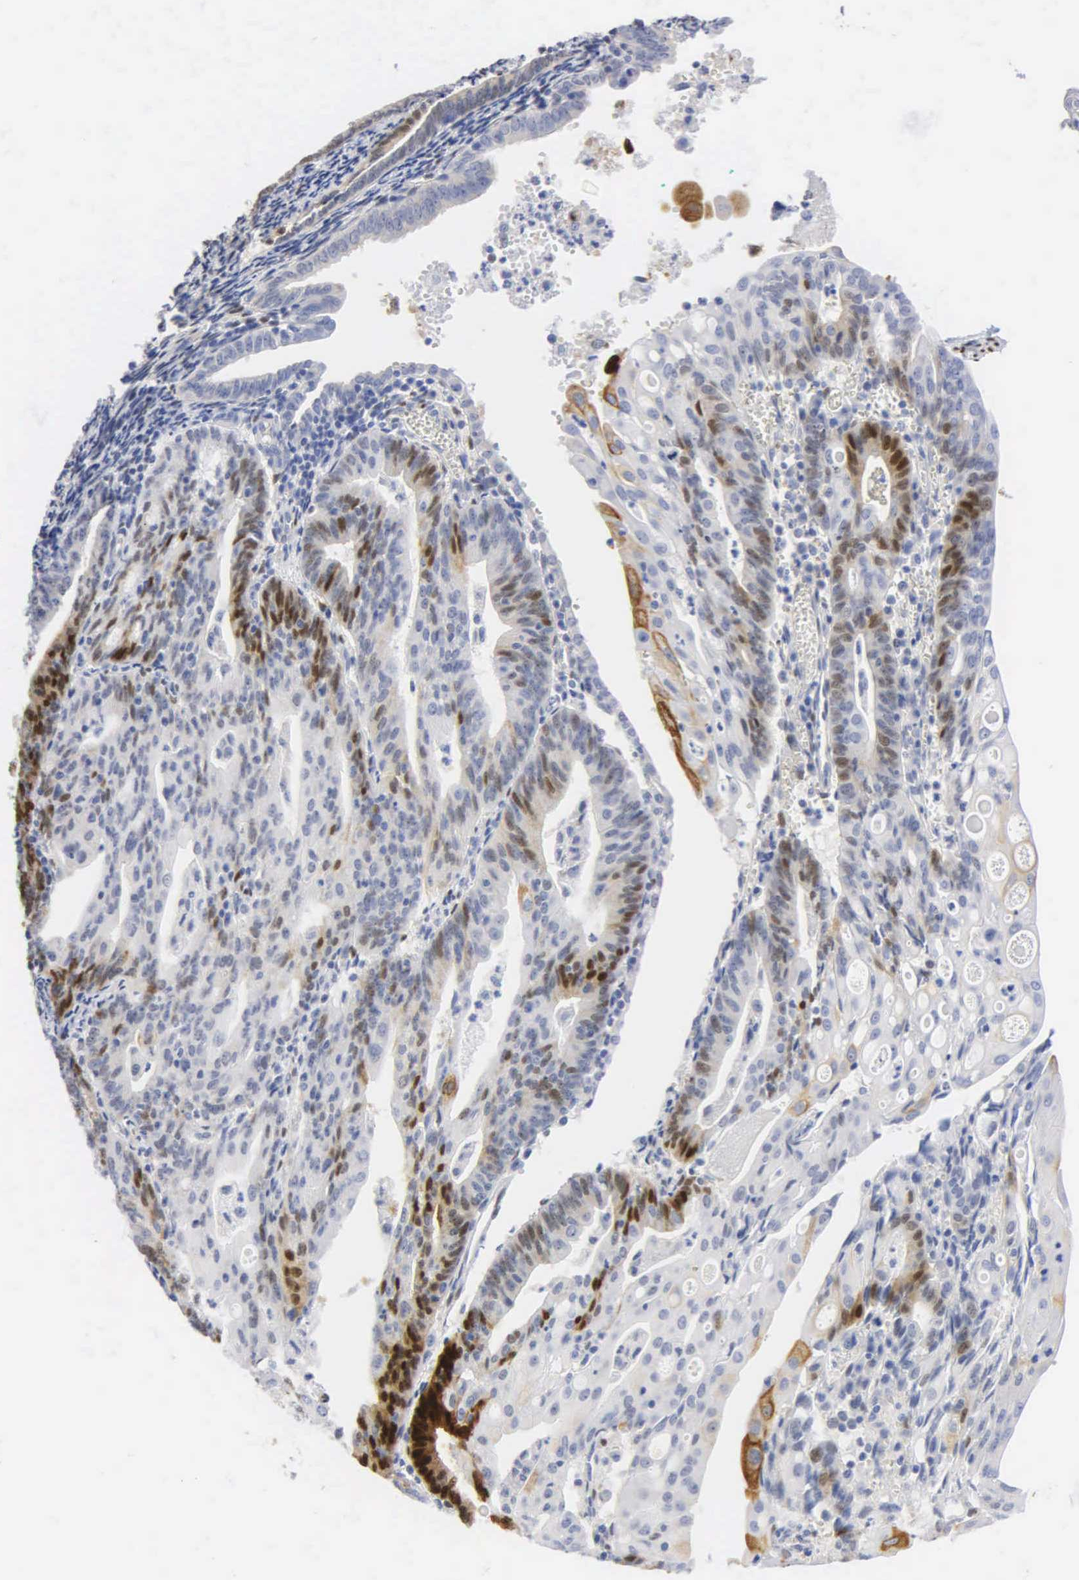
{"staining": {"intensity": "moderate", "quantity": ">75%", "location": "nuclear"}, "tissue": "endometrial cancer", "cell_type": "Tumor cells", "image_type": "cancer", "snomed": [{"axis": "morphology", "description": "Adenocarcinoma, NOS"}, {"axis": "topography", "description": "Endometrium"}], "caption": "The micrograph displays a brown stain indicating the presence of a protein in the nuclear of tumor cells in endometrial adenocarcinoma. (IHC, brightfield microscopy, high magnification).", "gene": "PGR", "patient": {"sex": "female", "age": 56}}